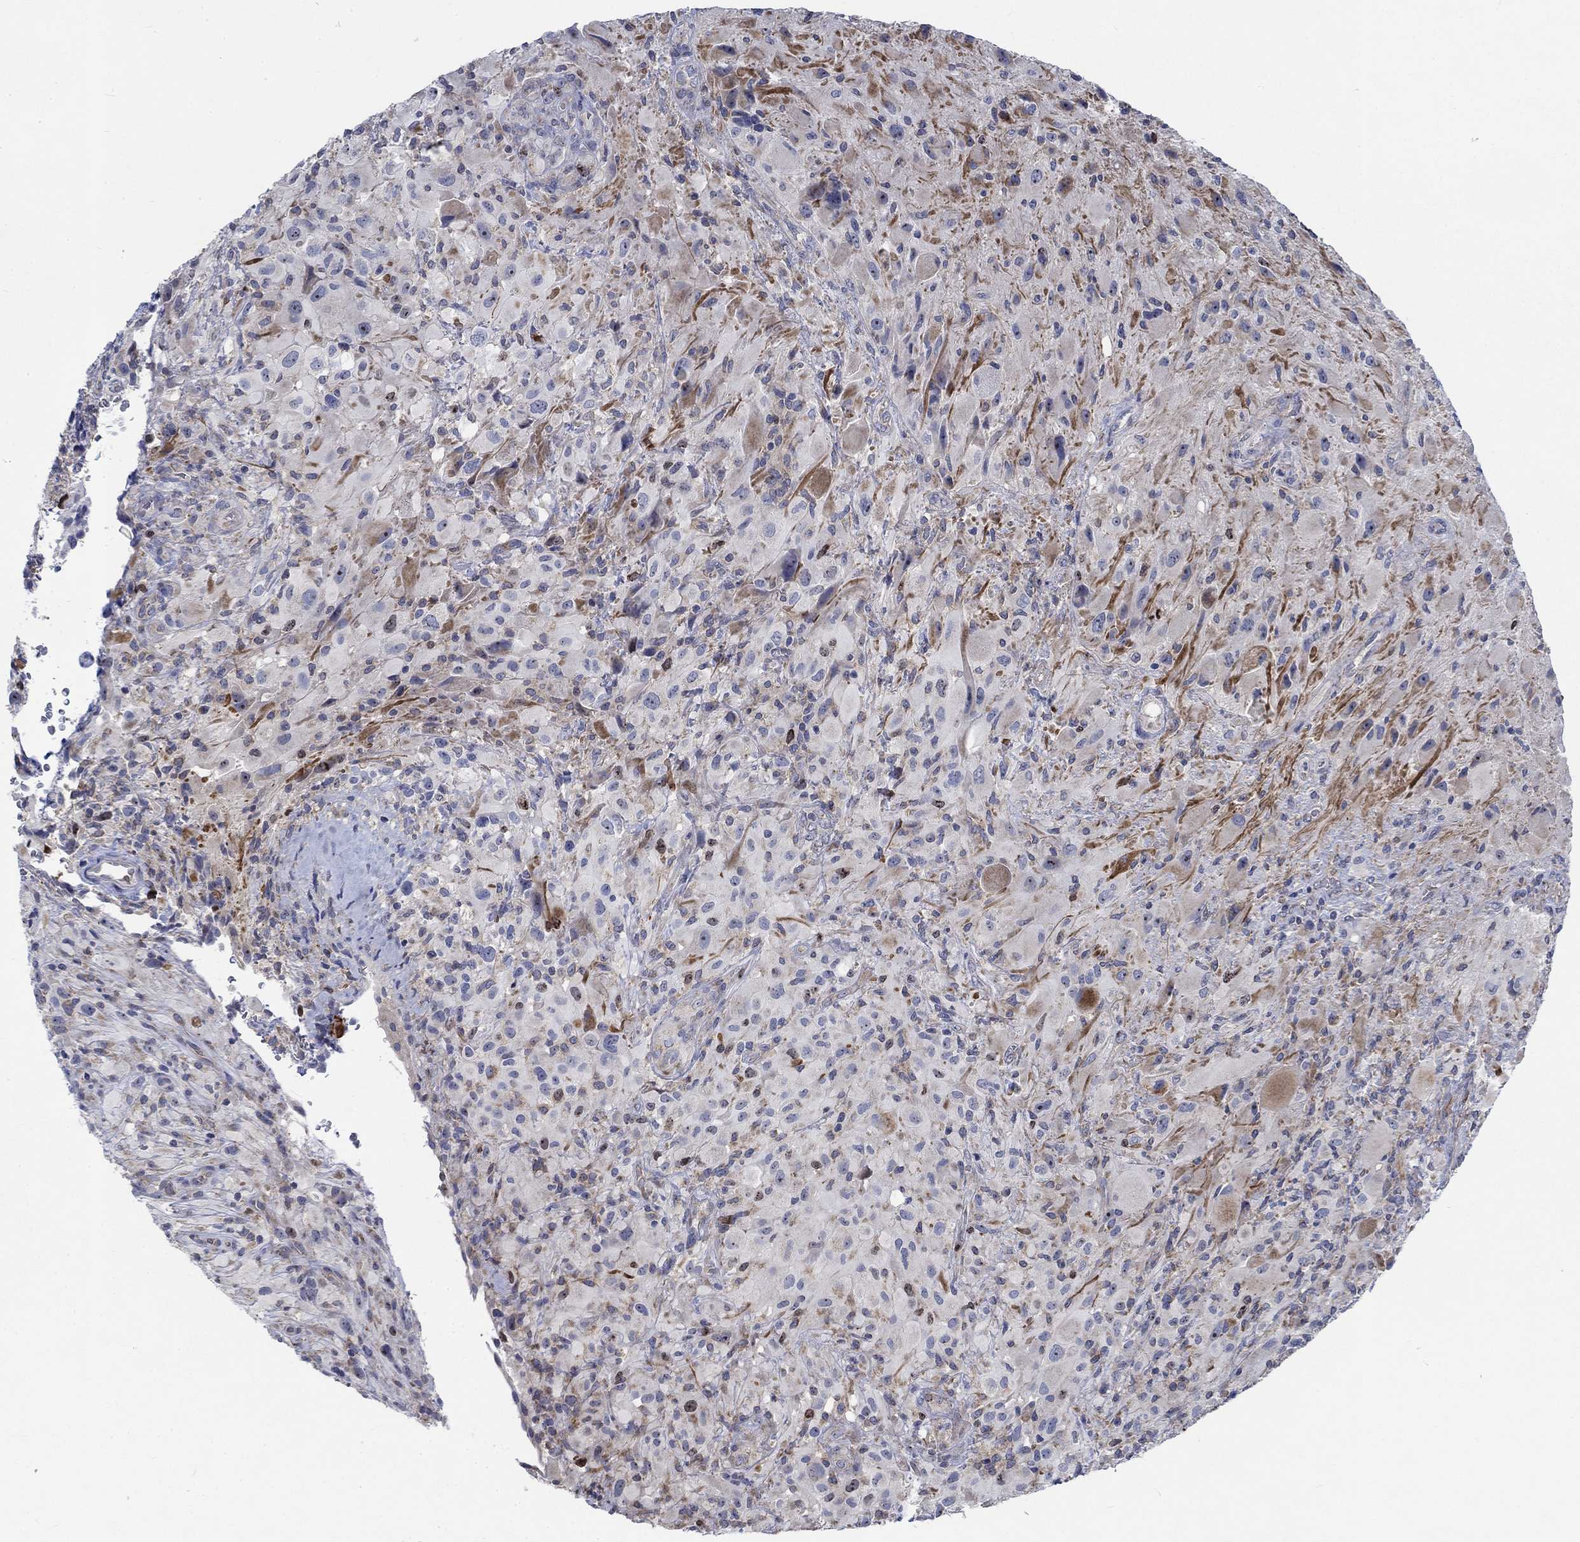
{"staining": {"intensity": "negative", "quantity": "none", "location": "none"}, "tissue": "glioma", "cell_type": "Tumor cells", "image_type": "cancer", "snomed": [{"axis": "morphology", "description": "Glioma, malignant, High grade"}, {"axis": "topography", "description": "Cerebral cortex"}], "caption": "This micrograph is of high-grade glioma (malignant) stained with immunohistochemistry to label a protein in brown with the nuclei are counter-stained blue. There is no positivity in tumor cells. (Stains: DAB immunohistochemistry with hematoxylin counter stain, Microscopy: brightfield microscopy at high magnification).", "gene": "MMP24", "patient": {"sex": "male", "age": 35}}